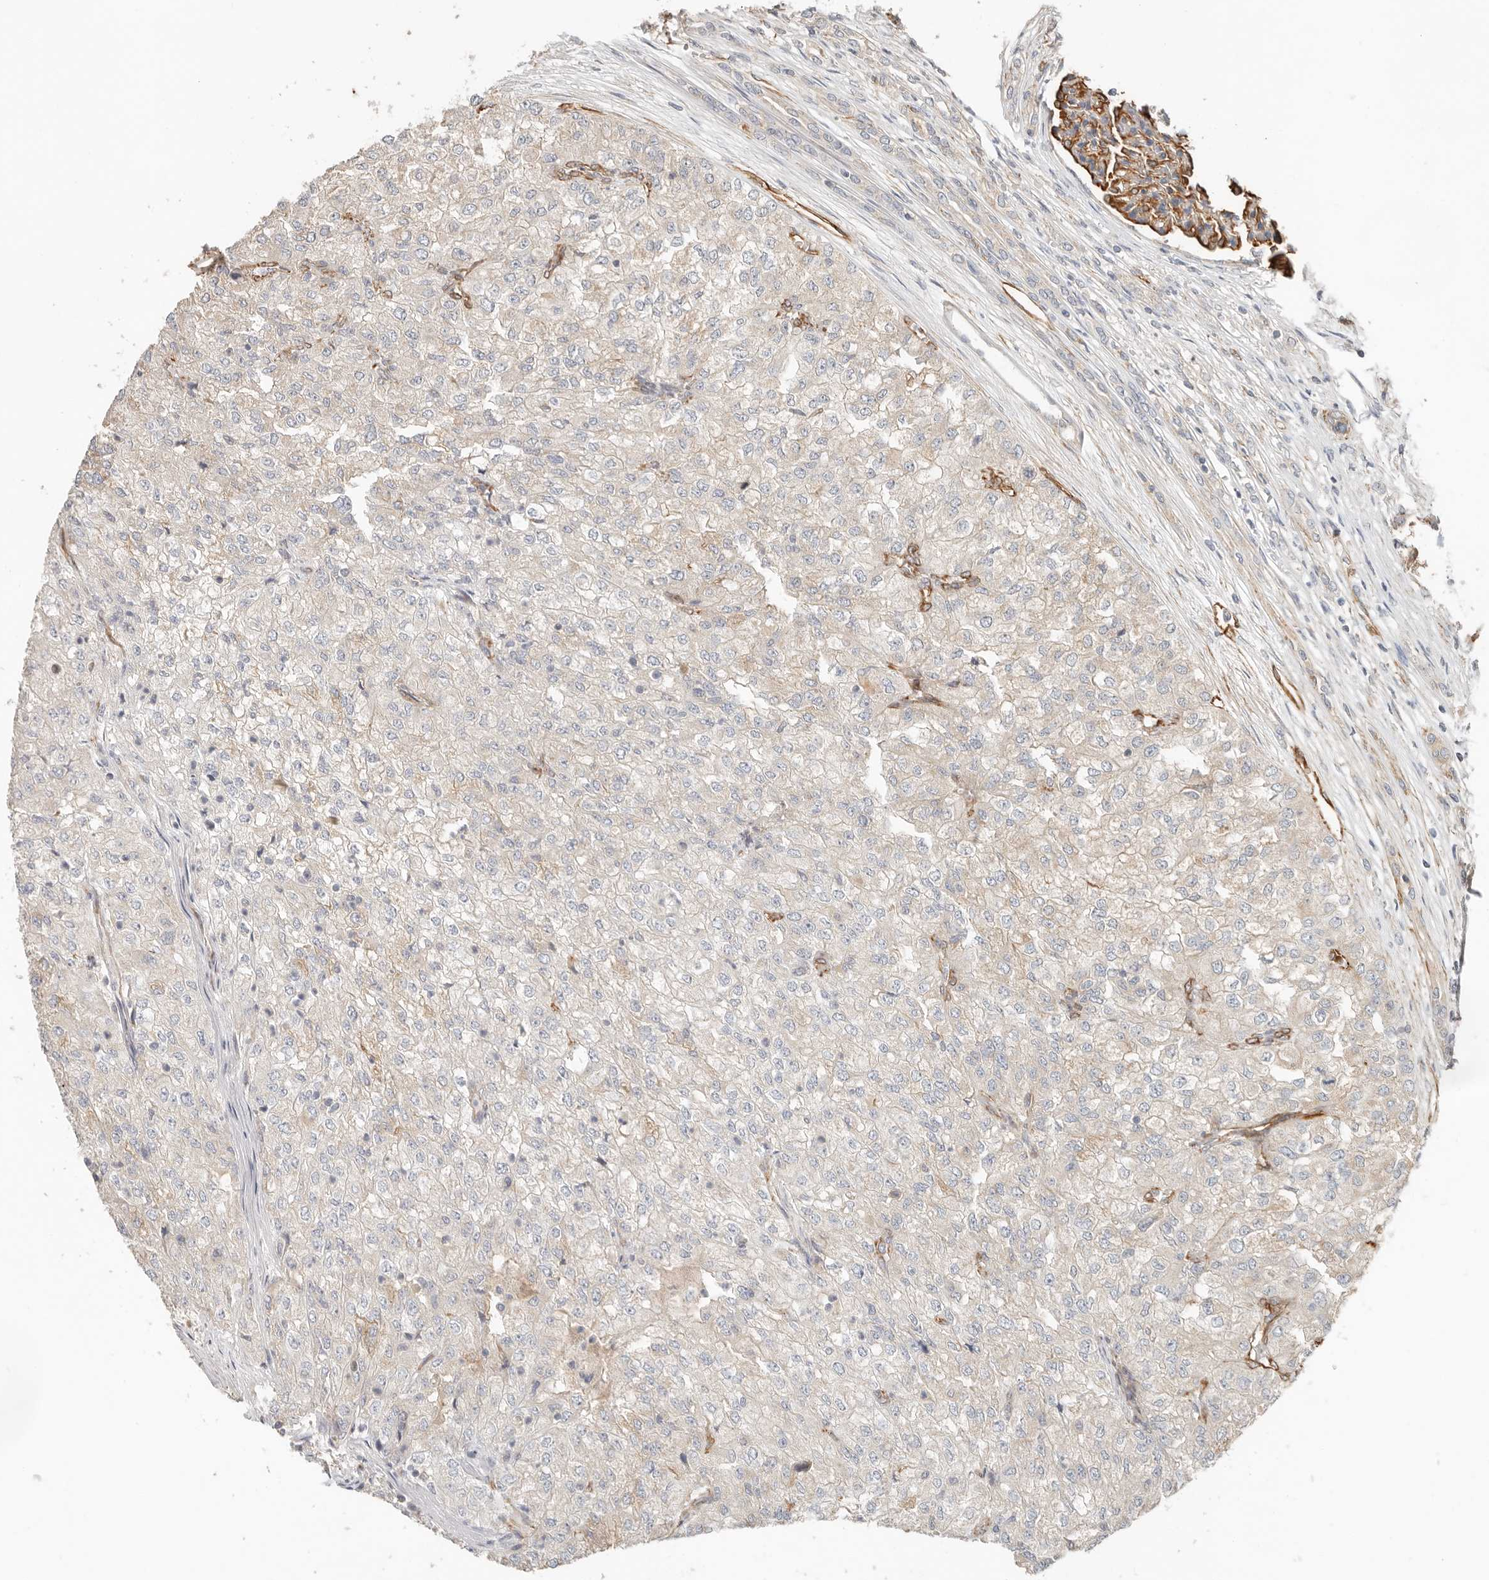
{"staining": {"intensity": "negative", "quantity": "none", "location": "none"}, "tissue": "renal cancer", "cell_type": "Tumor cells", "image_type": "cancer", "snomed": [{"axis": "morphology", "description": "Adenocarcinoma, NOS"}, {"axis": "topography", "description": "Kidney"}], "caption": "Tumor cells show no significant protein expression in renal cancer (adenocarcinoma).", "gene": "SPRING1", "patient": {"sex": "female", "age": 54}}